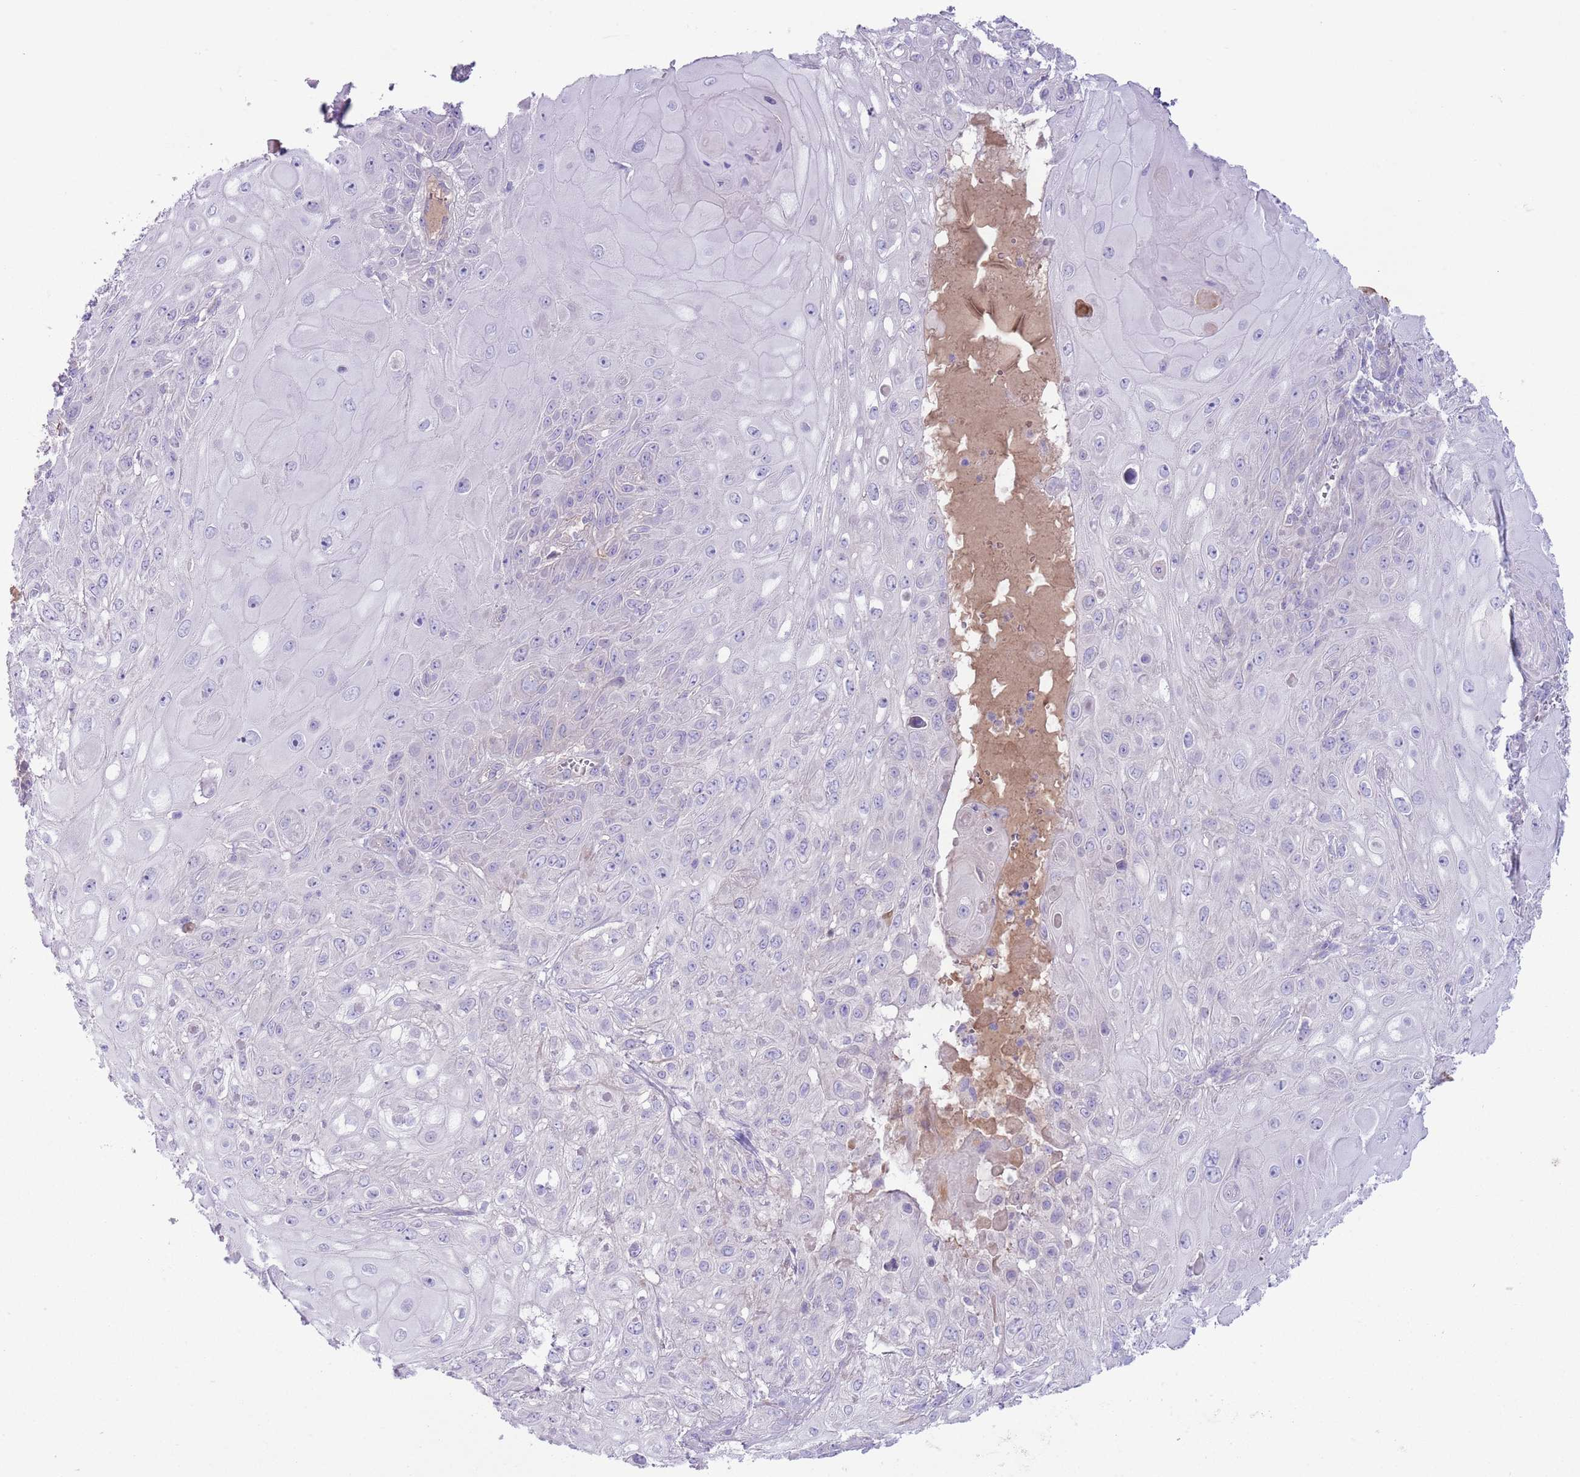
{"staining": {"intensity": "negative", "quantity": "none", "location": "none"}, "tissue": "skin cancer", "cell_type": "Tumor cells", "image_type": "cancer", "snomed": [{"axis": "morphology", "description": "Normal tissue, NOS"}, {"axis": "morphology", "description": "Squamous cell carcinoma, NOS"}, {"axis": "topography", "description": "Skin"}, {"axis": "topography", "description": "Cartilage tissue"}], "caption": "Micrograph shows no protein positivity in tumor cells of skin cancer tissue.", "gene": "CFH", "patient": {"sex": "female", "age": 79}}